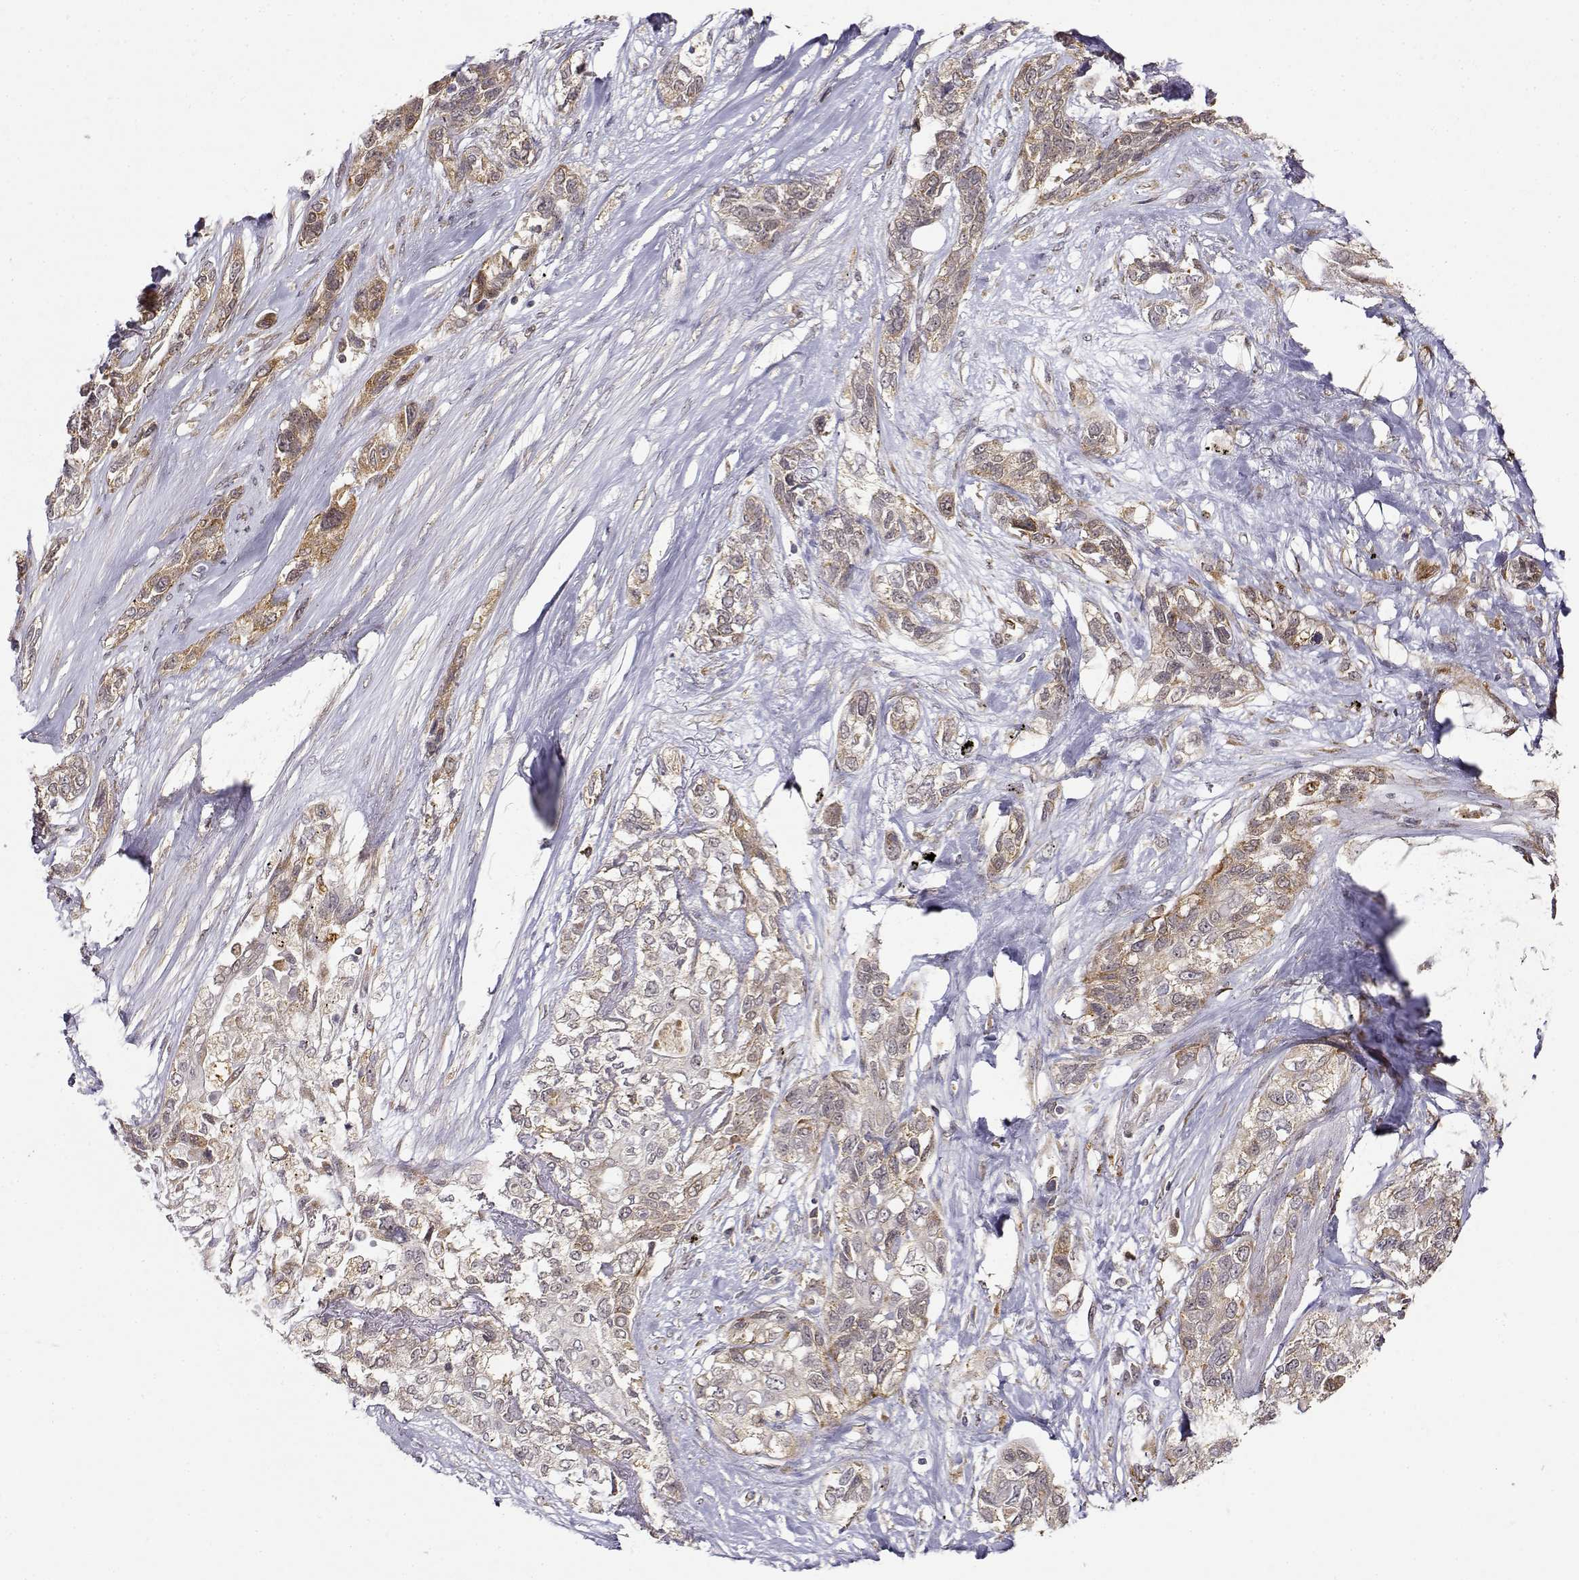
{"staining": {"intensity": "moderate", "quantity": "25%-75%", "location": "cytoplasmic/membranous"}, "tissue": "lung cancer", "cell_type": "Tumor cells", "image_type": "cancer", "snomed": [{"axis": "morphology", "description": "Squamous cell carcinoma, NOS"}, {"axis": "topography", "description": "Lung"}], "caption": "Squamous cell carcinoma (lung) was stained to show a protein in brown. There is medium levels of moderate cytoplasmic/membranous positivity in about 25%-75% of tumor cells. The staining is performed using DAB brown chromogen to label protein expression. The nuclei are counter-stained blue using hematoxylin.", "gene": "RNF13", "patient": {"sex": "female", "age": 70}}